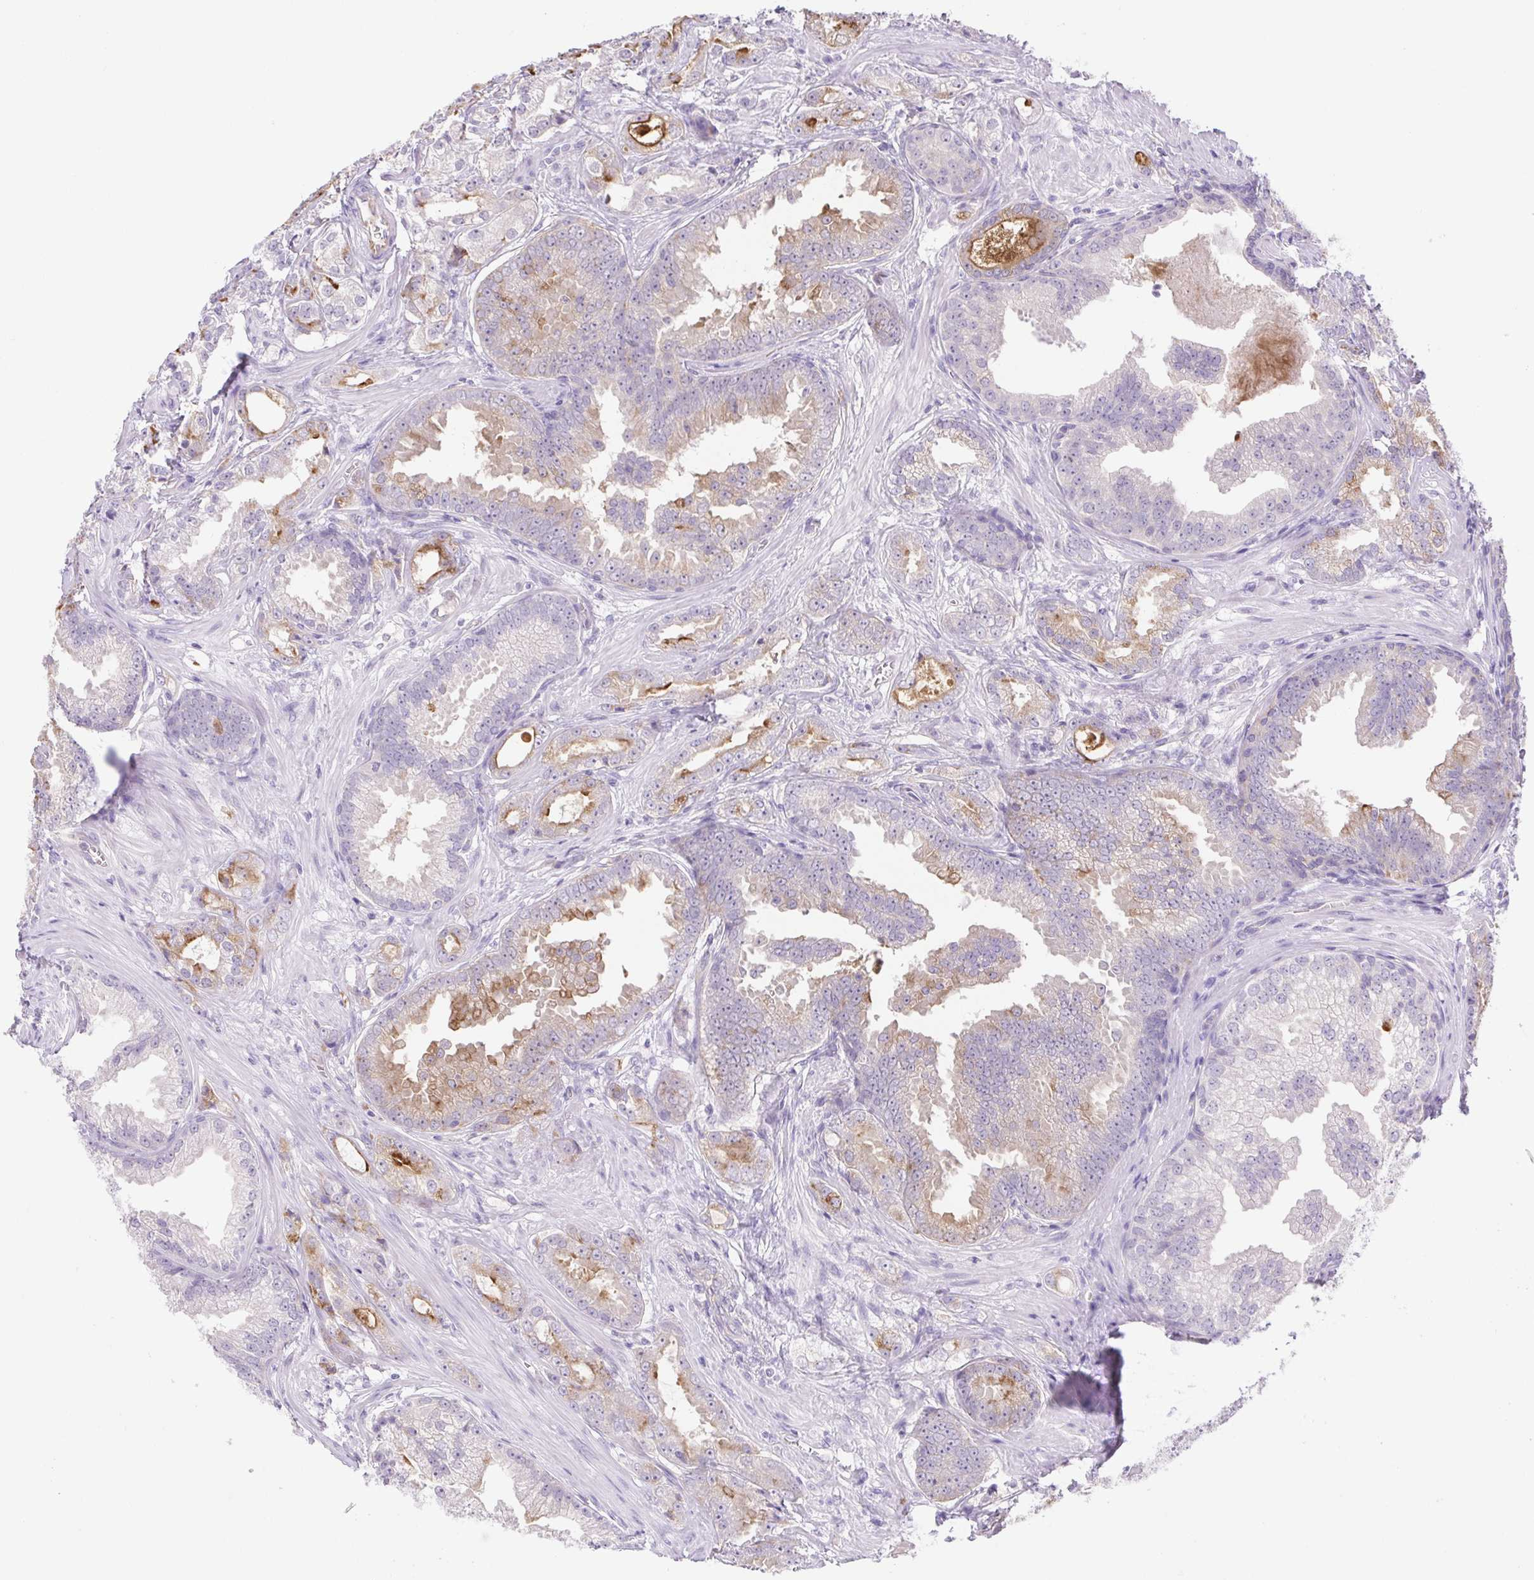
{"staining": {"intensity": "weak", "quantity": "<25%", "location": "cytoplasmic/membranous"}, "tissue": "prostate cancer", "cell_type": "Tumor cells", "image_type": "cancer", "snomed": [{"axis": "morphology", "description": "Adenocarcinoma, Low grade"}, {"axis": "topography", "description": "Prostate"}], "caption": "Immunohistochemical staining of prostate cancer (adenocarcinoma (low-grade)) displays no significant staining in tumor cells.", "gene": "FAM177B", "patient": {"sex": "male", "age": 65}}